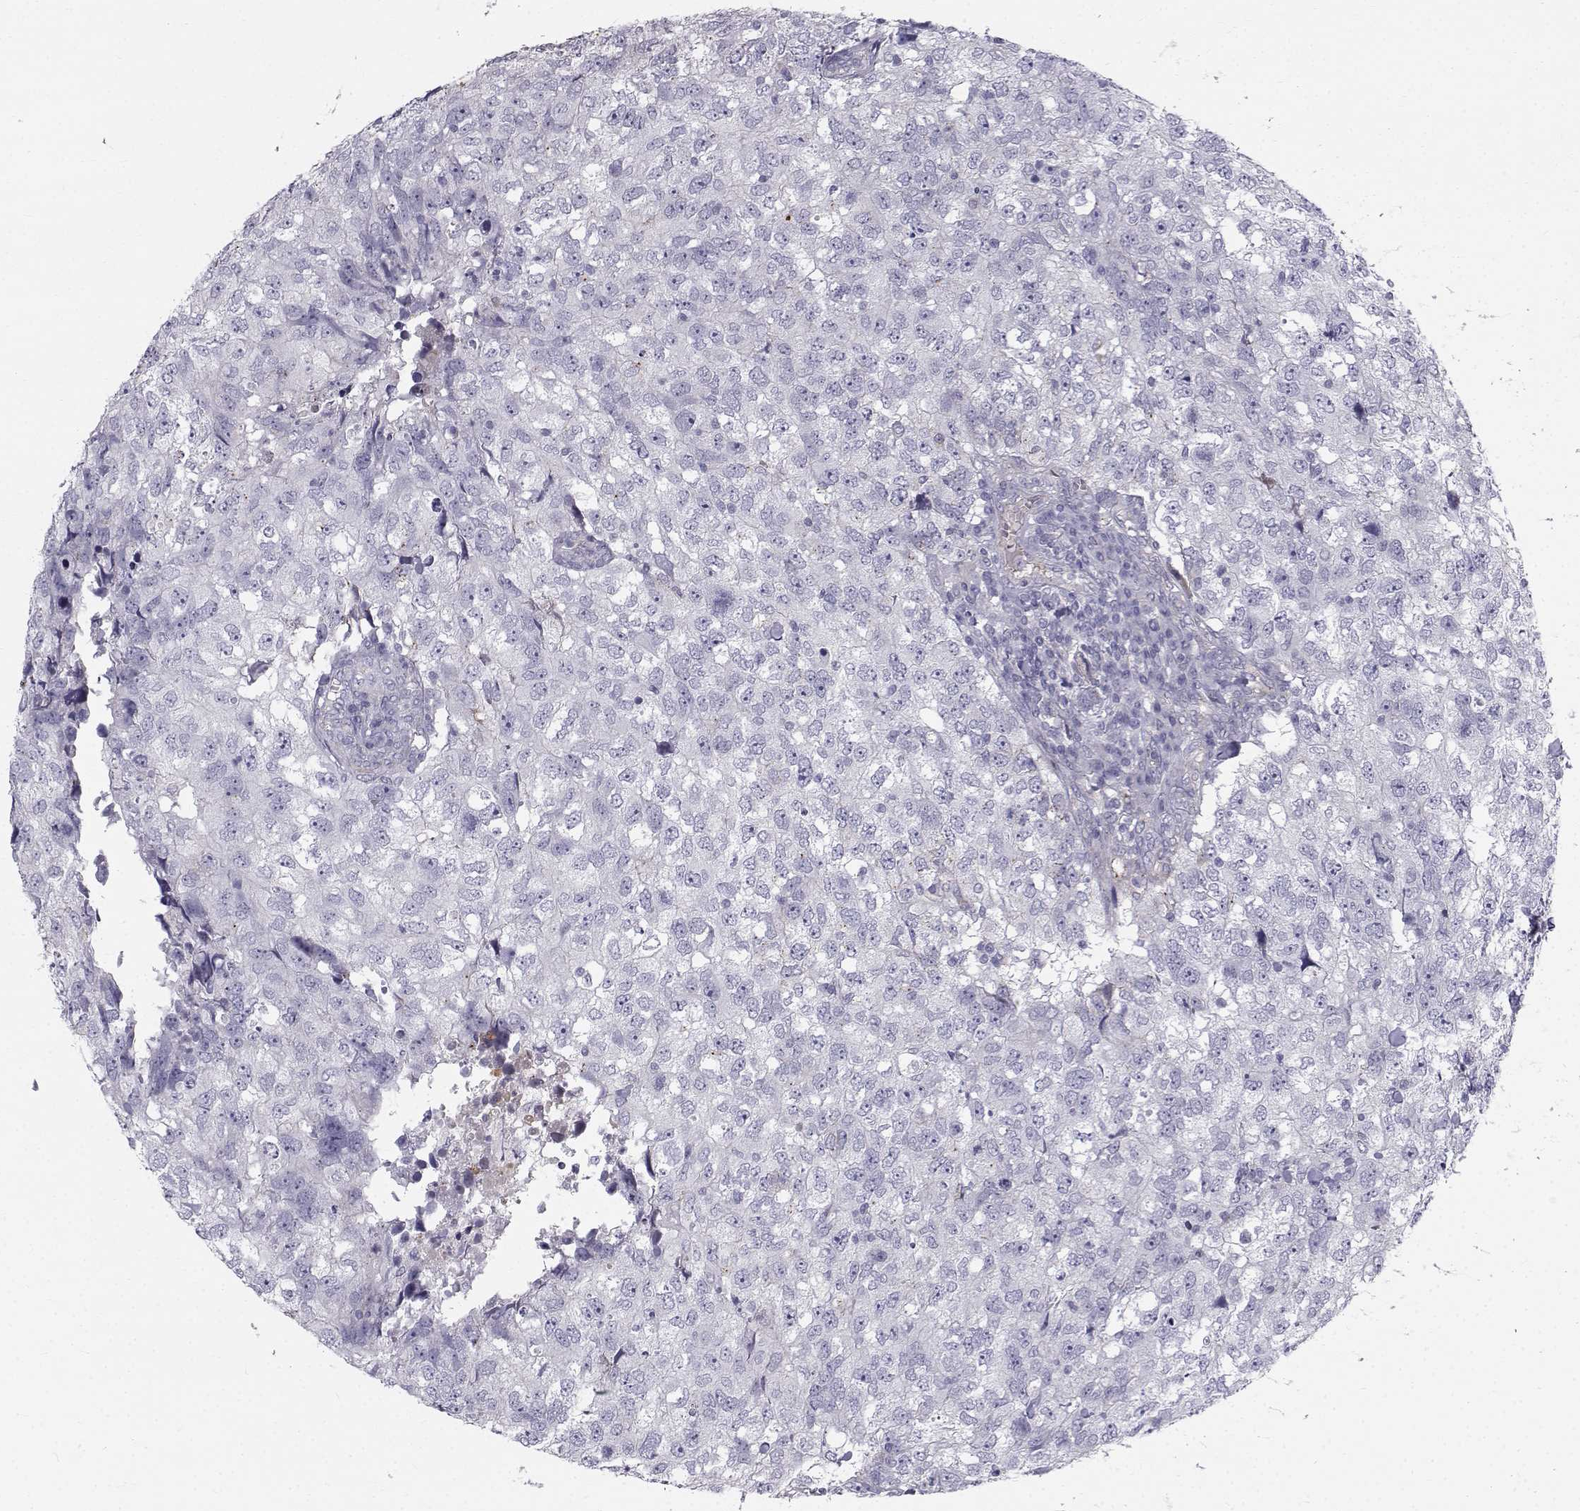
{"staining": {"intensity": "weak", "quantity": "<25%", "location": "cytoplasmic/membranous"}, "tissue": "breast cancer", "cell_type": "Tumor cells", "image_type": "cancer", "snomed": [{"axis": "morphology", "description": "Duct carcinoma"}, {"axis": "topography", "description": "Breast"}], "caption": "Micrograph shows no protein expression in tumor cells of invasive ductal carcinoma (breast) tissue. (DAB (3,3'-diaminobenzidine) immunohistochemistry visualized using brightfield microscopy, high magnification).", "gene": "CALCR", "patient": {"sex": "female", "age": 30}}